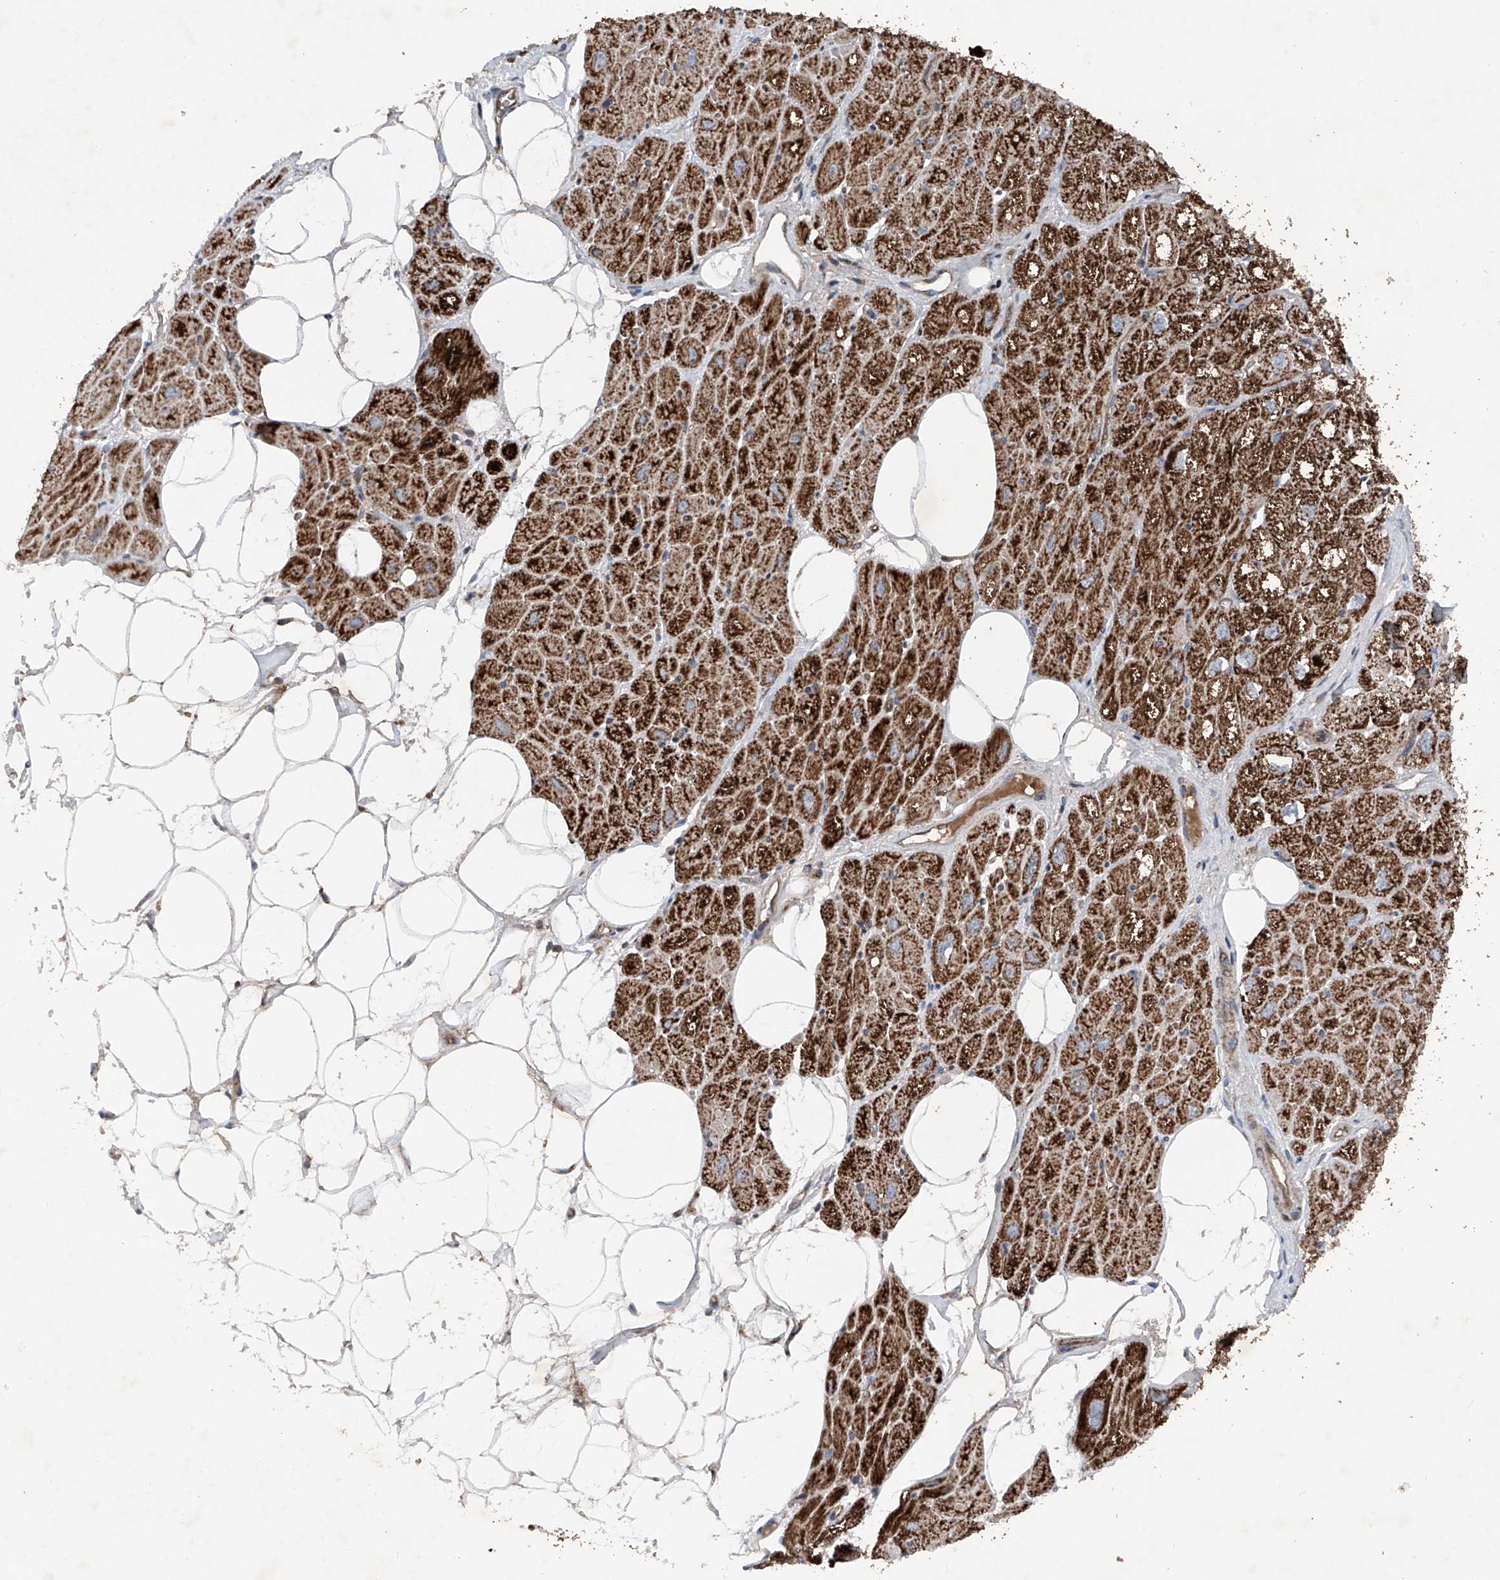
{"staining": {"intensity": "strong", "quantity": "<25%", "location": "cytoplasmic/membranous"}, "tissue": "heart muscle", "cell_type": "Cardiomyocytes", "image_type": "normal", "snomed": [{"axis": "morphology", "description": "Normal tissue, NOS"}, {"axis": "topography", "description": "Heart"}], "caption": "Normal heart muscle shows strong cytoplasmic/membranous expression in approximately <25% of cardiomyocytes Using DAB (brown) and hematoxylin (blue) stains, captured at high magnification using brightfield microscopy..", "gene": "DAD1", "patient": {"sex": "male", "age": 50}}